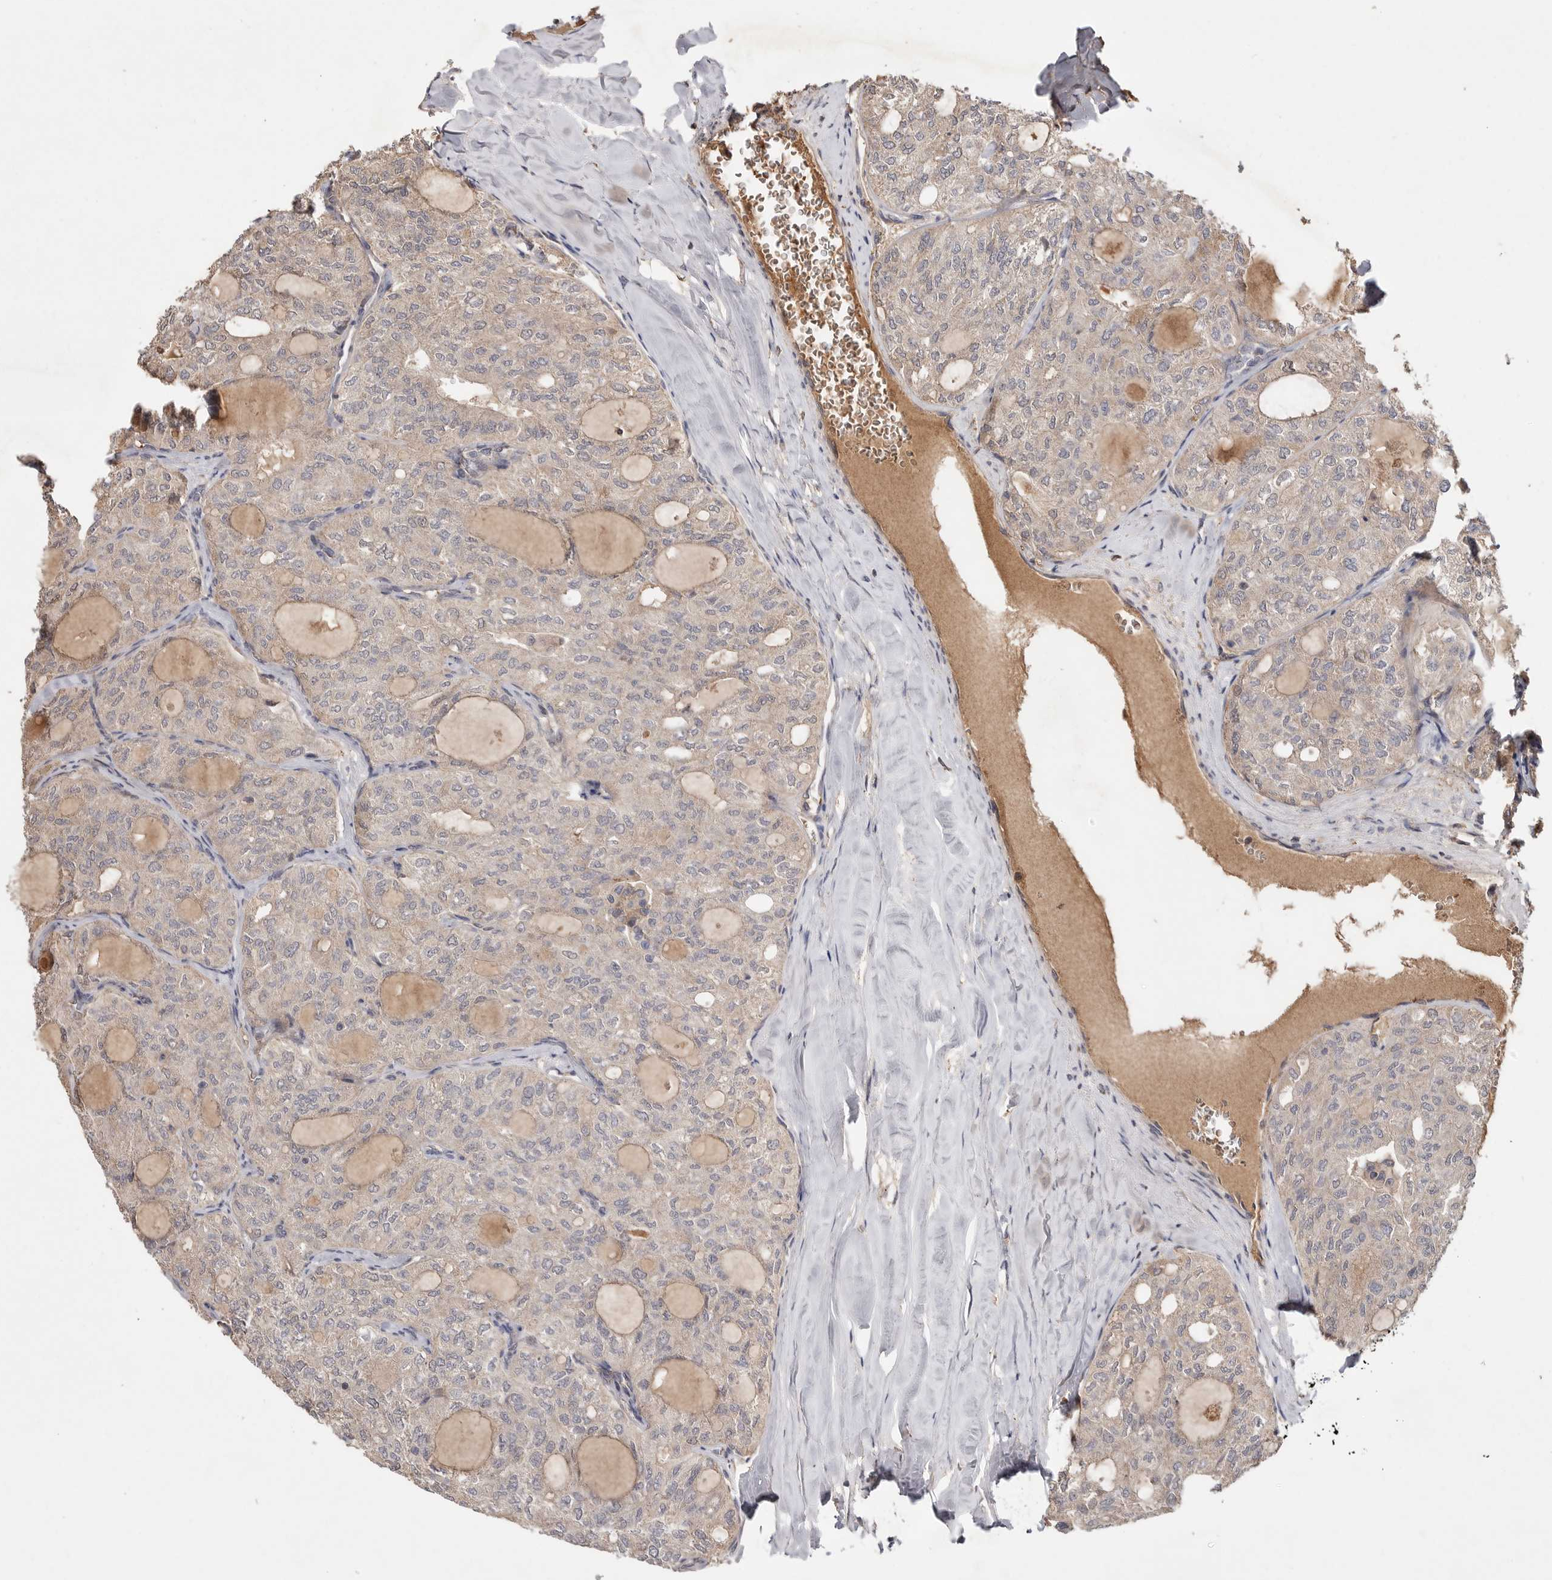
{"staining": {"intensity": "weak", "quantity": "<25%", "location": "cytoplasmic/membranous"}, "tissue": "thyroid cancer", "cell_type": "Tumor cells", "image_type": "cancer", "snomed": [{"axis": "morphology", "description": "Follicular adenoma carcinoma, NOS"}, {"axis": "topography", "description": "Thyroid gland"}], "caption": "A photomicrograph of human thyroid cancer is negative for staining in tumor cells.", "gene": "VN1R4", "patient": {"sex": "male", "age": 75}}